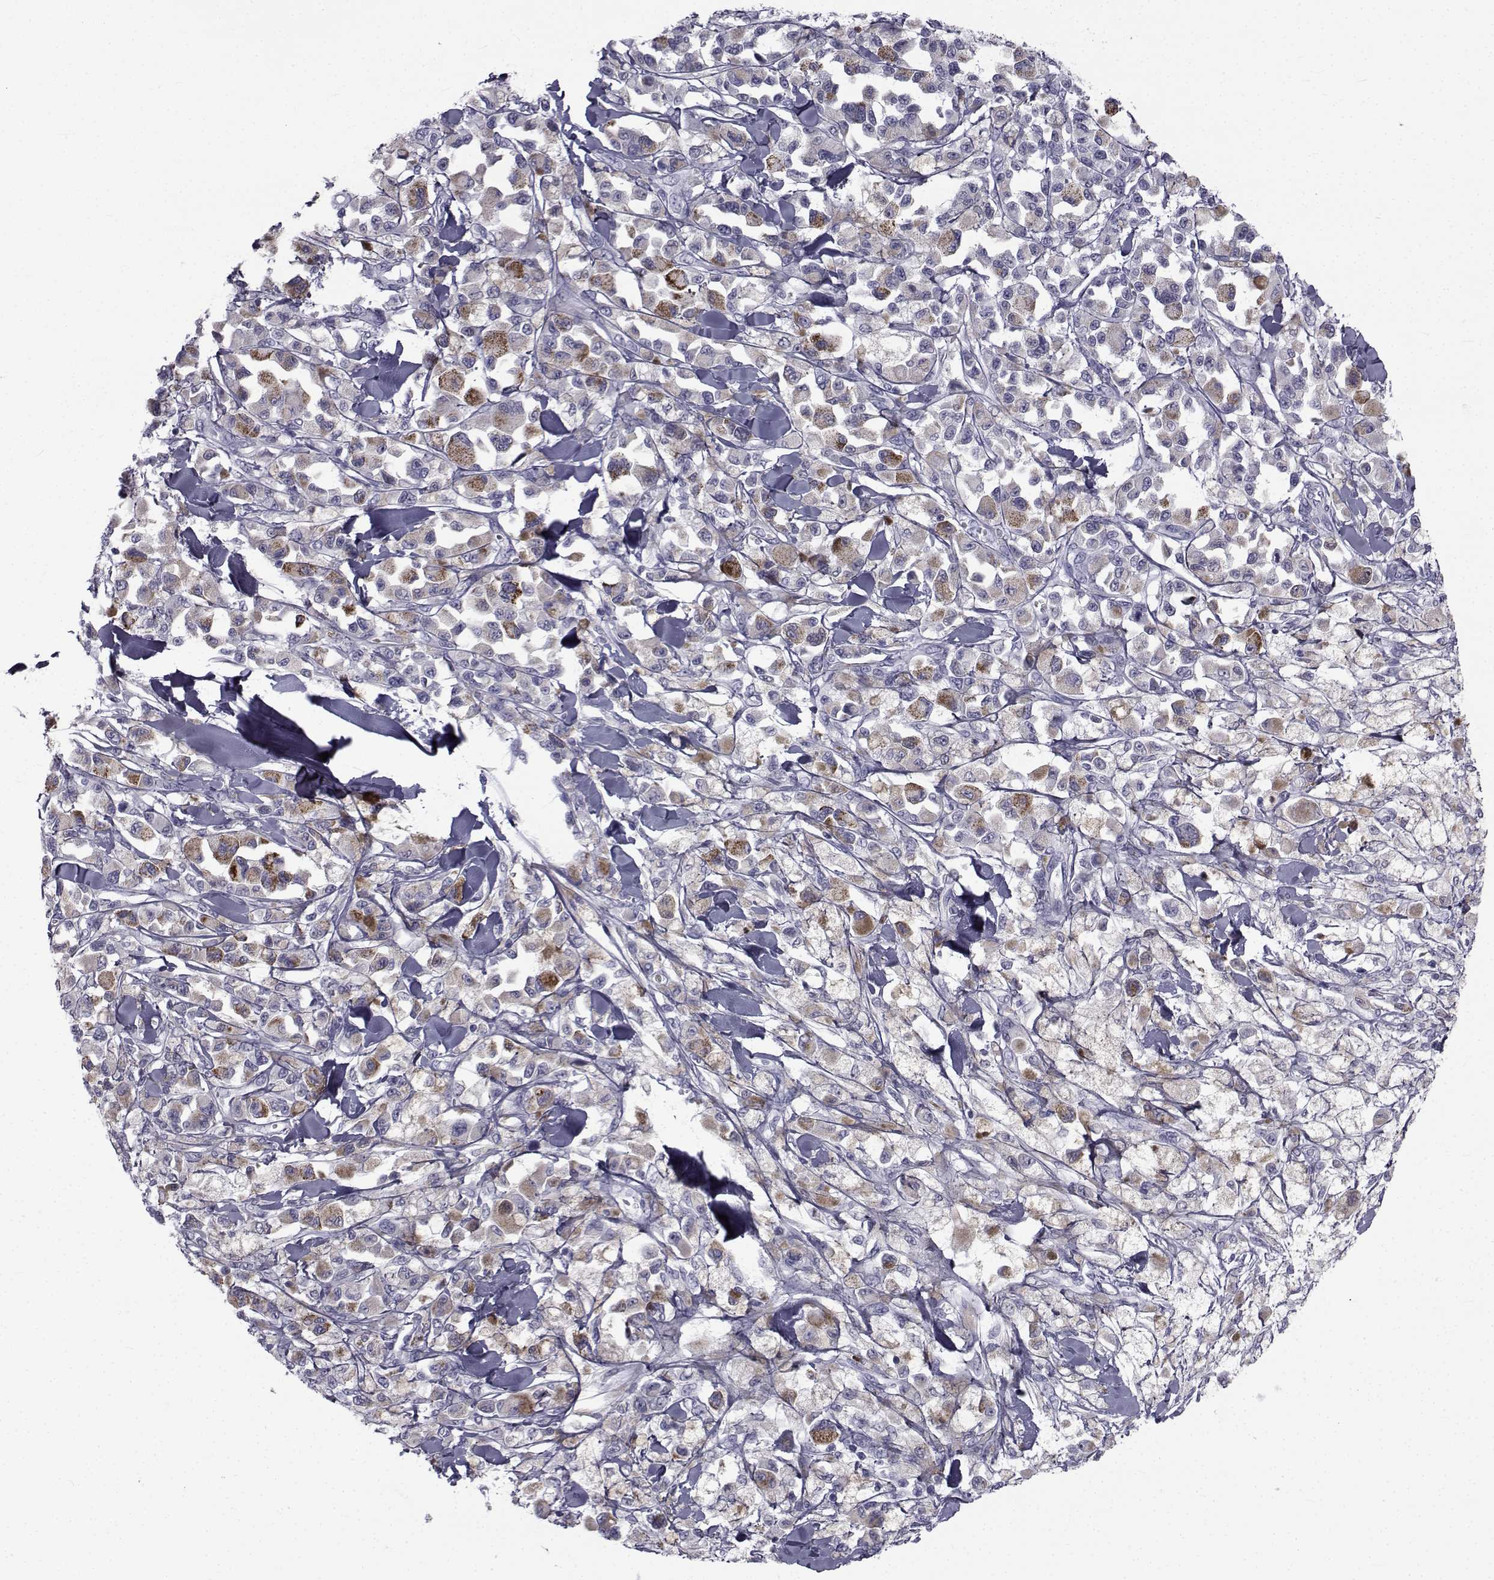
{"staining": {"intensity": "negative", "quantity": "none", "location": "none"}, "tissue": "melanoma", "cell_type": "Tumor cells", "image_type": "cancer", "snomed": [{"axis": "morphology", "description": "Malignant melanoma, NOS"}, {"axis": "topography", "description": "Skin"}], "caption": "This is an IHC image of melanoma. There is no staining in tumor cells.", "gene": "FDXR", "patient": {"sex": "female", "age": 58}}